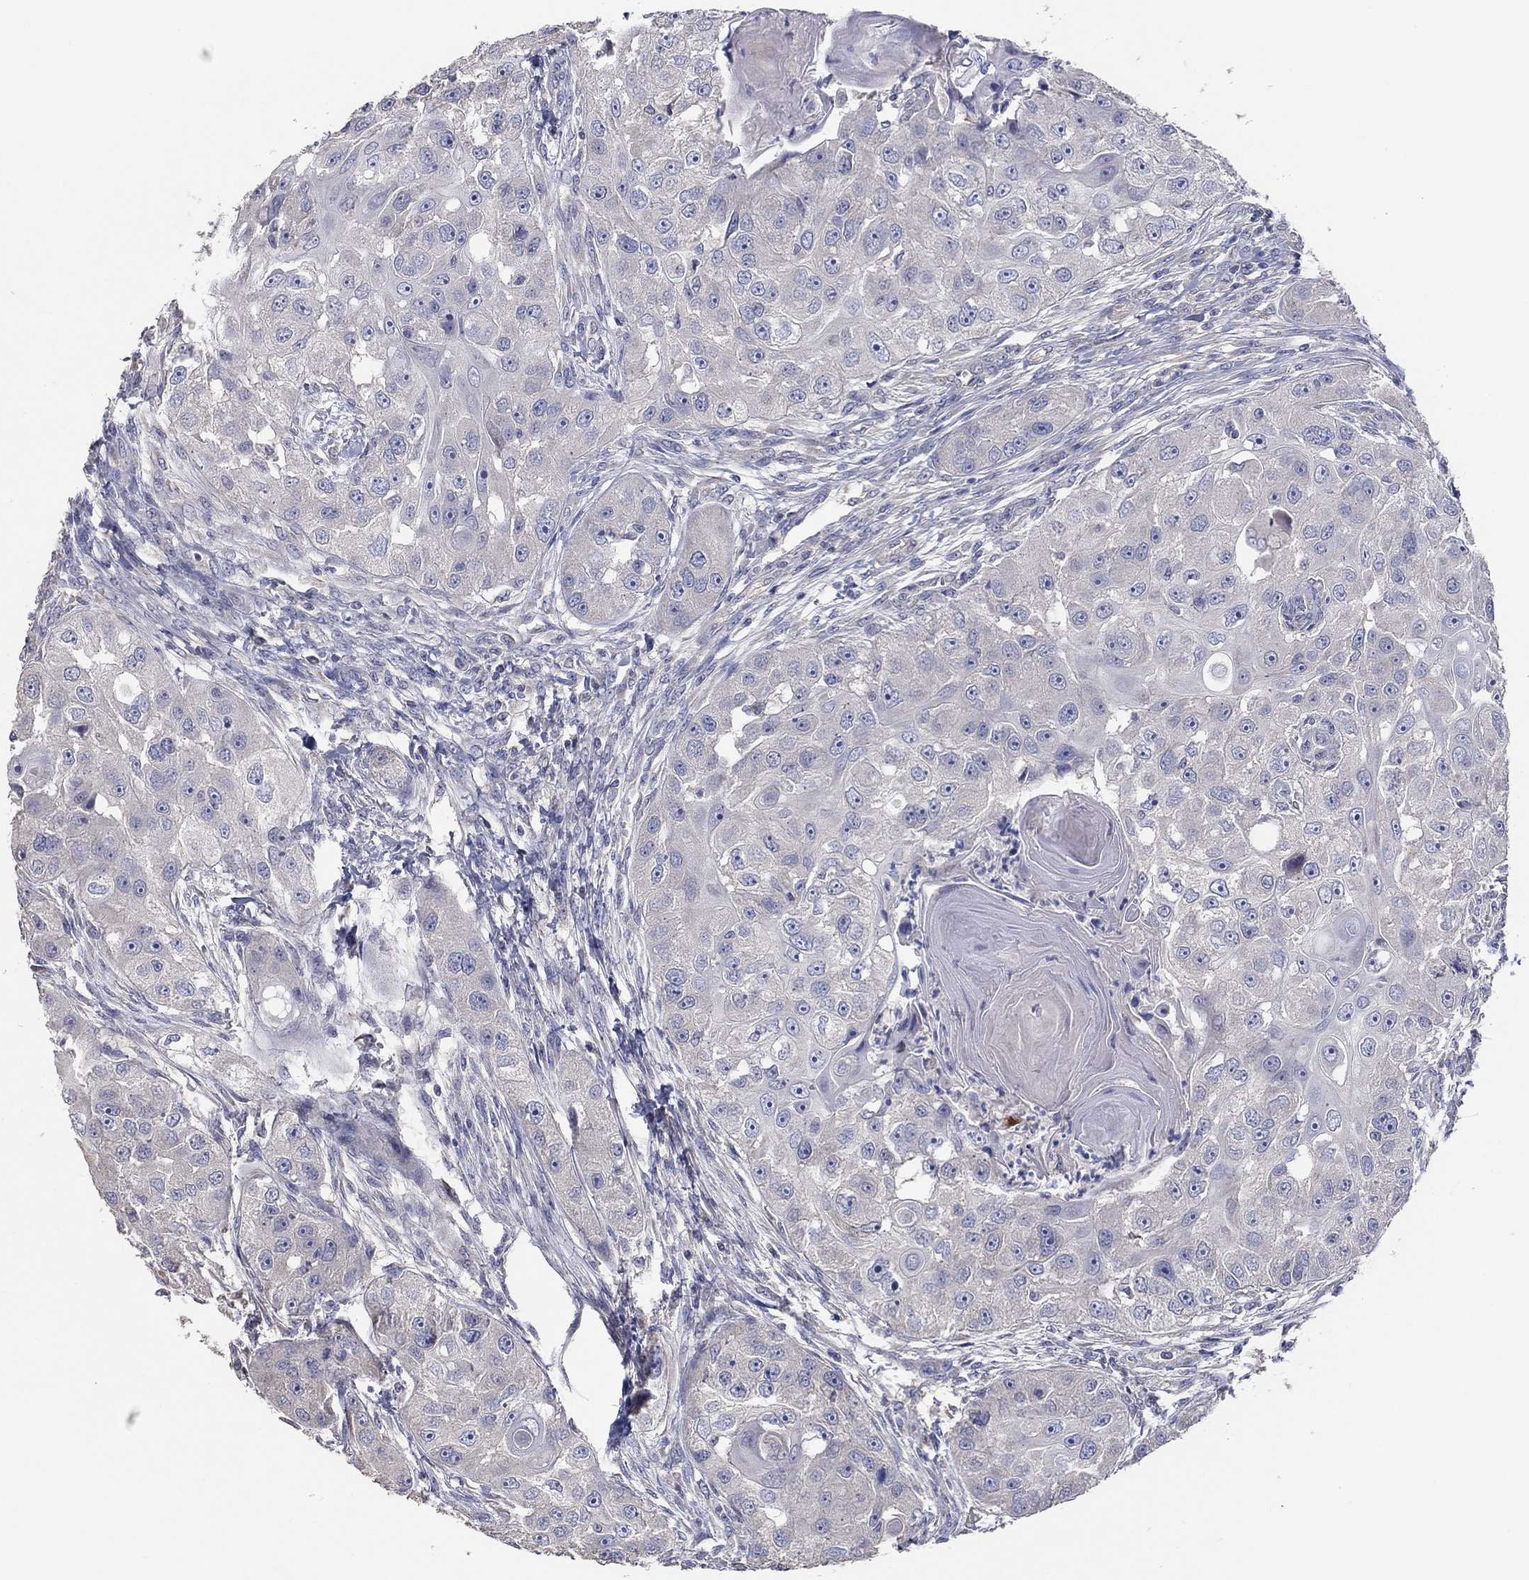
{"staining": {"intensity": "negative", "quantity": "none", "location": "none"}, "tissue": "head and neck cancer", "cell_type": "Tumor cells", "image_type": "cancer", "snomed": [{"axis": "morphology", "description": "Squamous cell carcinoma, NOS"}, {"axis": "topography", "description": "Head-Neck"}], "caption": "Photomicrograph shows no protein expression in tumor cells of head and neck cancer tissue.", "gene": "DOCK3", "patient": {"sex": "male", "age": 51}}